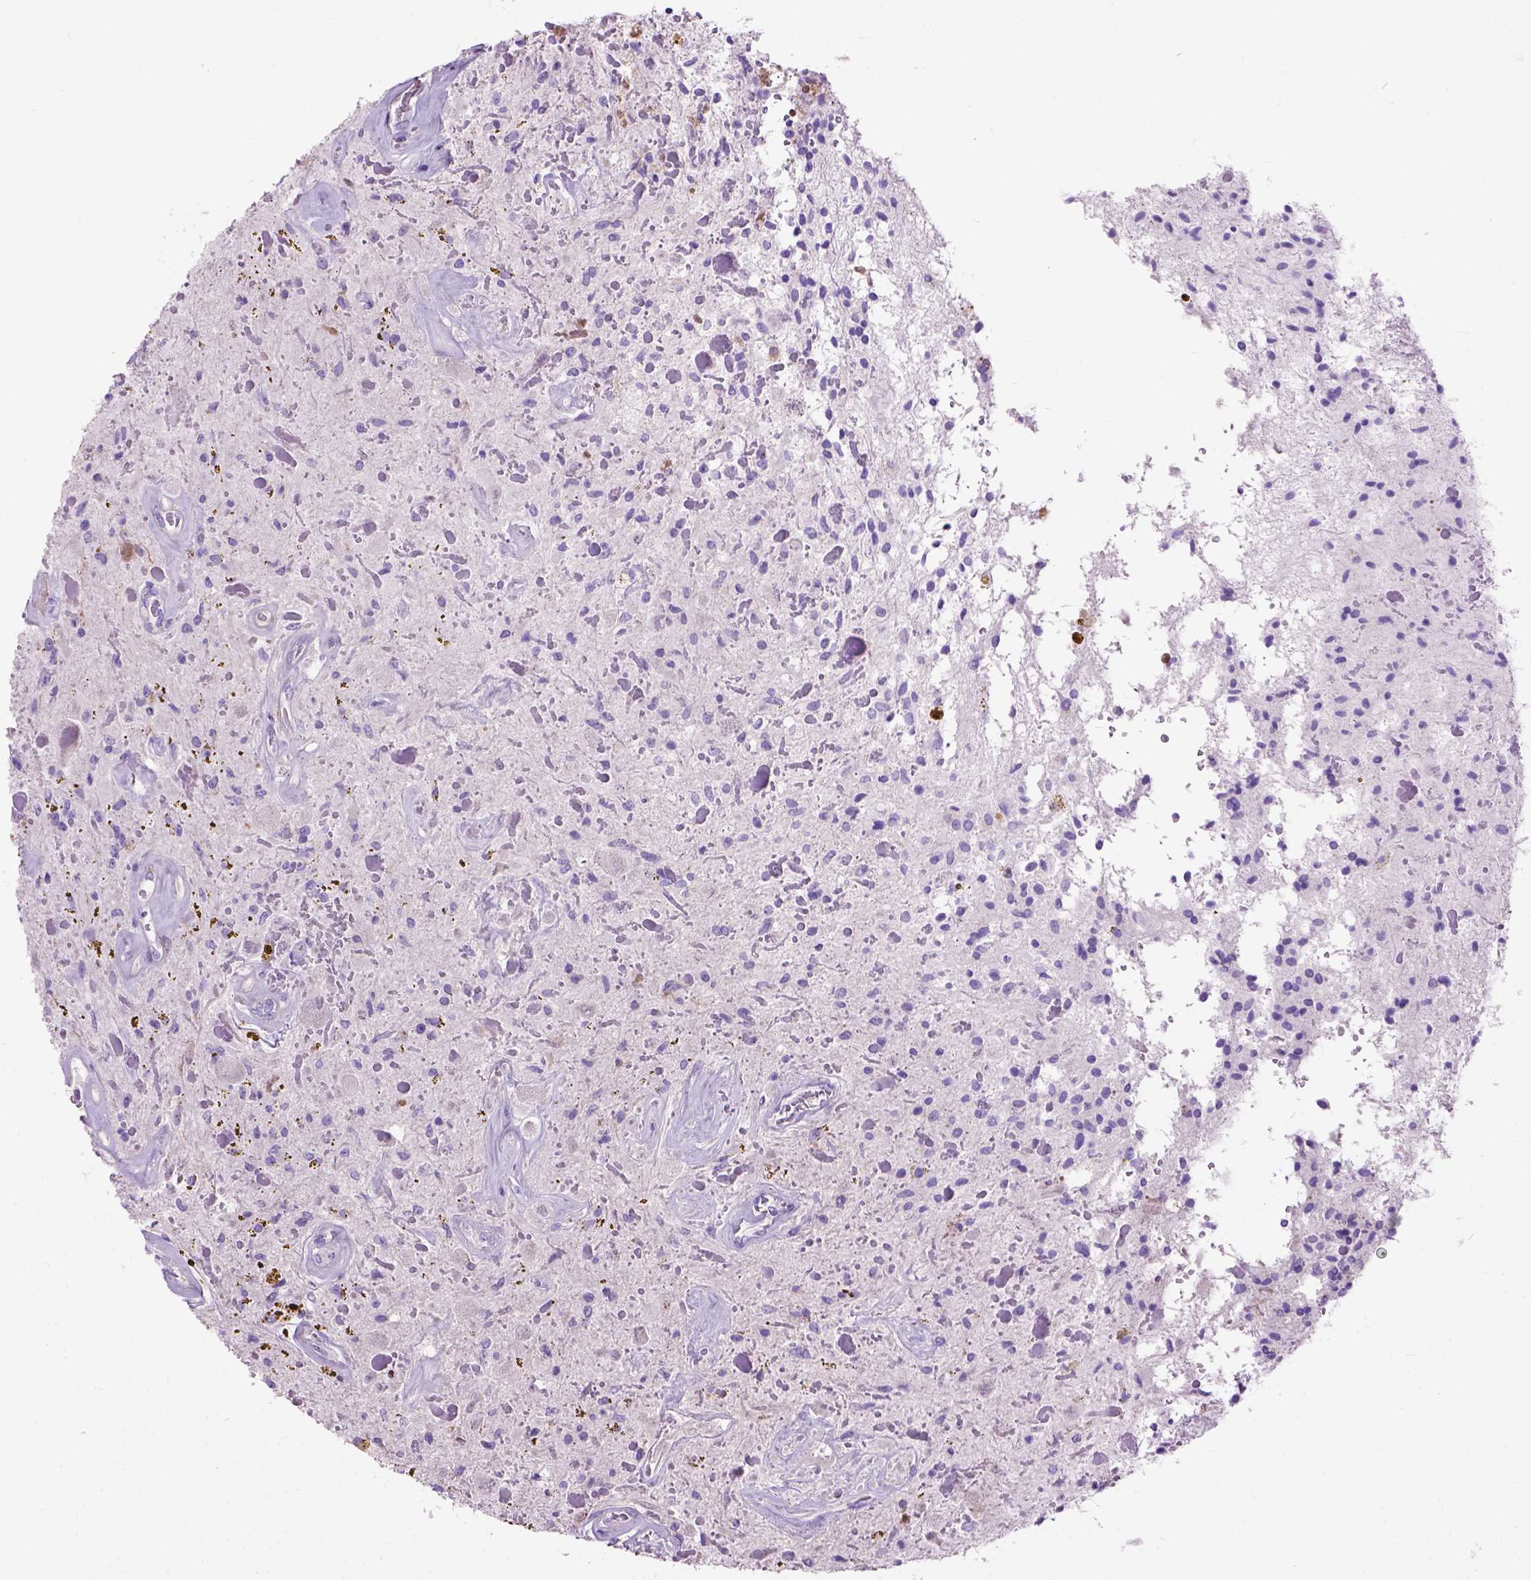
{"staining": {"intensity": "negative", "quantity": "none", "location": "none"}, "tissue": "glioma", "cell_type": "Tumor cells", "image_type": "cancer", "snomed": [{"axis": "morphology", "description": "Glioma, malignant, Low grade"}, {"axis": "topography", "description": "Cerebellum"}], "caption": "High magnification brightfield microscopy of malignant glioma (low-grade) stained with DAB (brown) and counterstained with hematoxylin (blue): tumor cells show no significant expression.", "gene": "MAPT", "patient": {"sex": "female", "age": 14}}